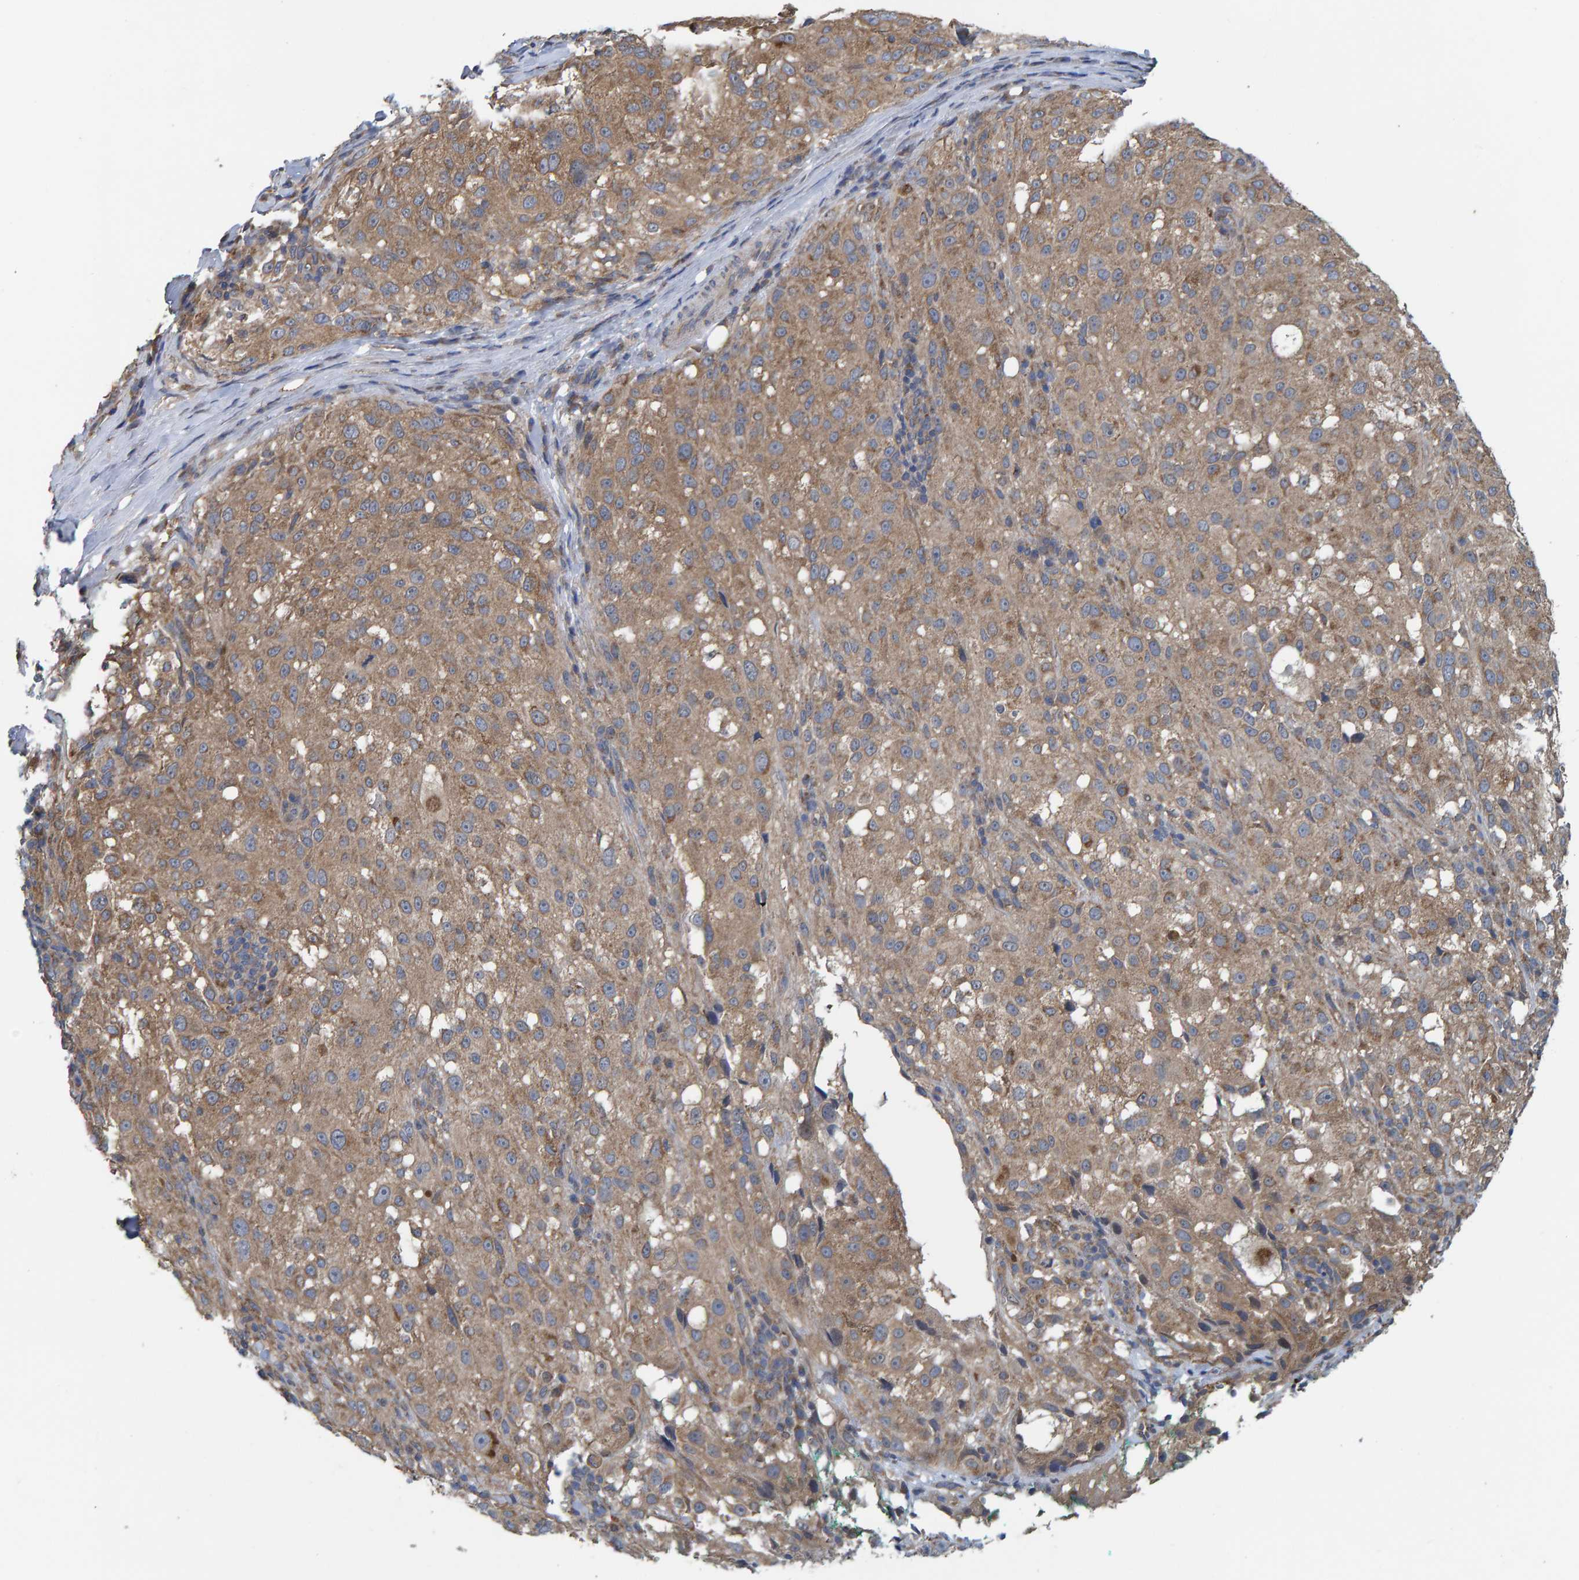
{"staining": {"intensity": "weak", "quantity": ">75%", "location": "cytoplasmic/membranous"}, "tissue": "melanoma", "cell_type": "Tumor cells", "image_type": "cancer", "snomed": [{"axis": "morphology", "description": "Necrosis, NOS"}, {"axis": "morphology", "description": "Malignant melanoma, NOS"}, {"axis": "topography", "description": "Skin"}], "caption": "A high-resolution photomicrograph shows immunohistochemistry staining of melanoma, which reveals weak cytoplasmic/membranous staining in about >75% of tumor cells. The staining is performed using DAB (3,3'-diaminobenzidine) brown chromogen to label protein expression. The nuclei are counter-stained blue using hematoxylin.", "gene": "LRSAM1", "patient": {"sex": "female", "age": 87}}